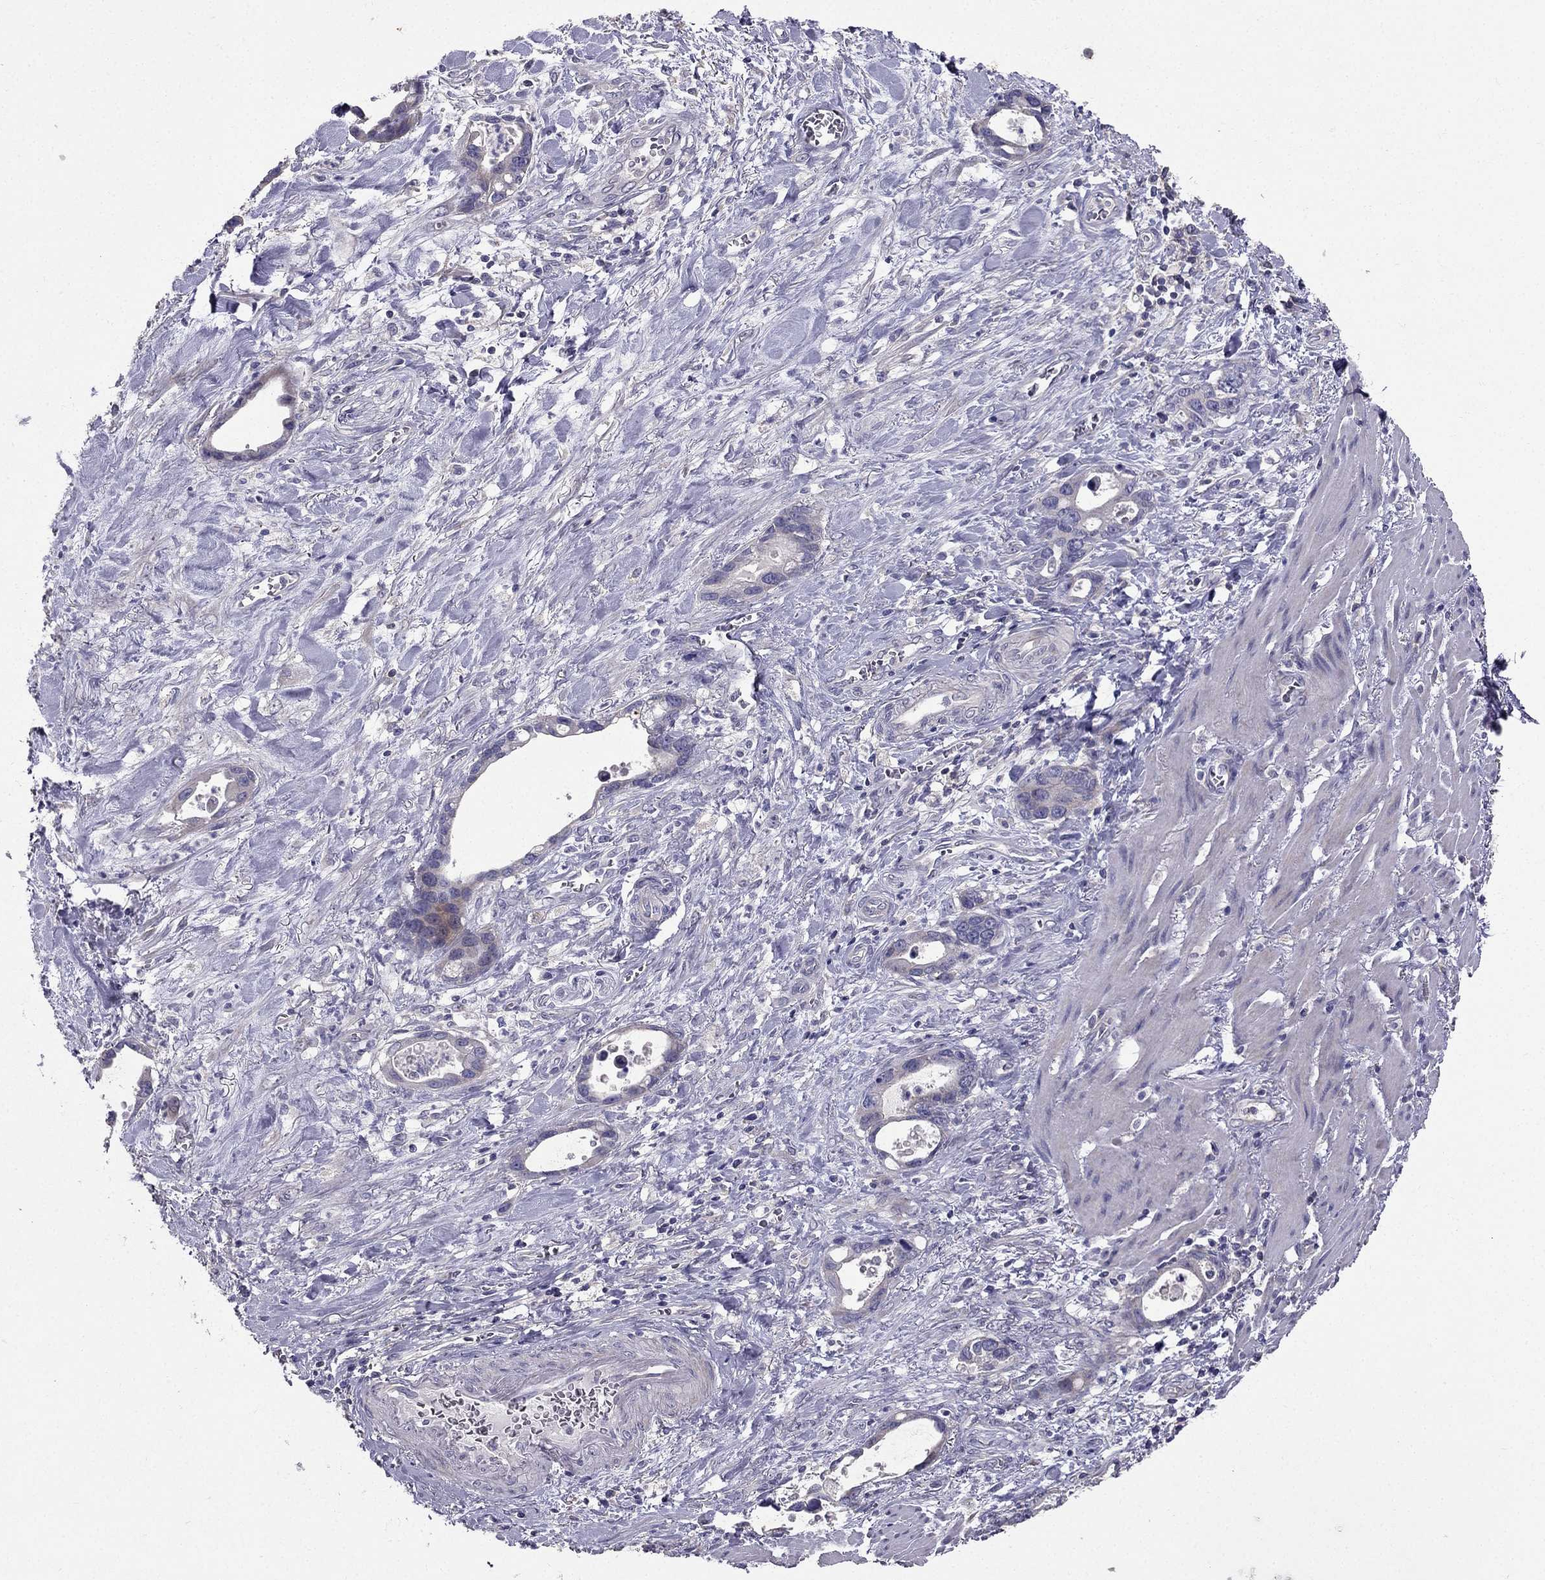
{"staining": {"intensity": "negative", "quantity": "none", "location": "none"}, "tissue": "stomach cancer", "cell_type": "Tumor cells", "image_type": "cancer", "snomed": [{"axis": "morphology", "description": "Normal tissue, NOS"}, {"axis": "morphology", "description": "Adenocarcinoma, NOS"}, {"axis": "topography", "description": "Esophagus"}, {"axis": "topography", "description": "Stomach, upper"}], "caption": "Immunohistochemistry image of neoplastic tissue: stomach cancer stained with DAB (3,3'-diaminobenzidine) reveals no significant protein staining in tumor cells. The staining is performed using DAB (3,3'-diaminobenzidine) brown chromogen with nuclei counter-stained in using hematoxylin.", "gene": "AS3MT", "patient": {"sex": "male", "age": 74}}